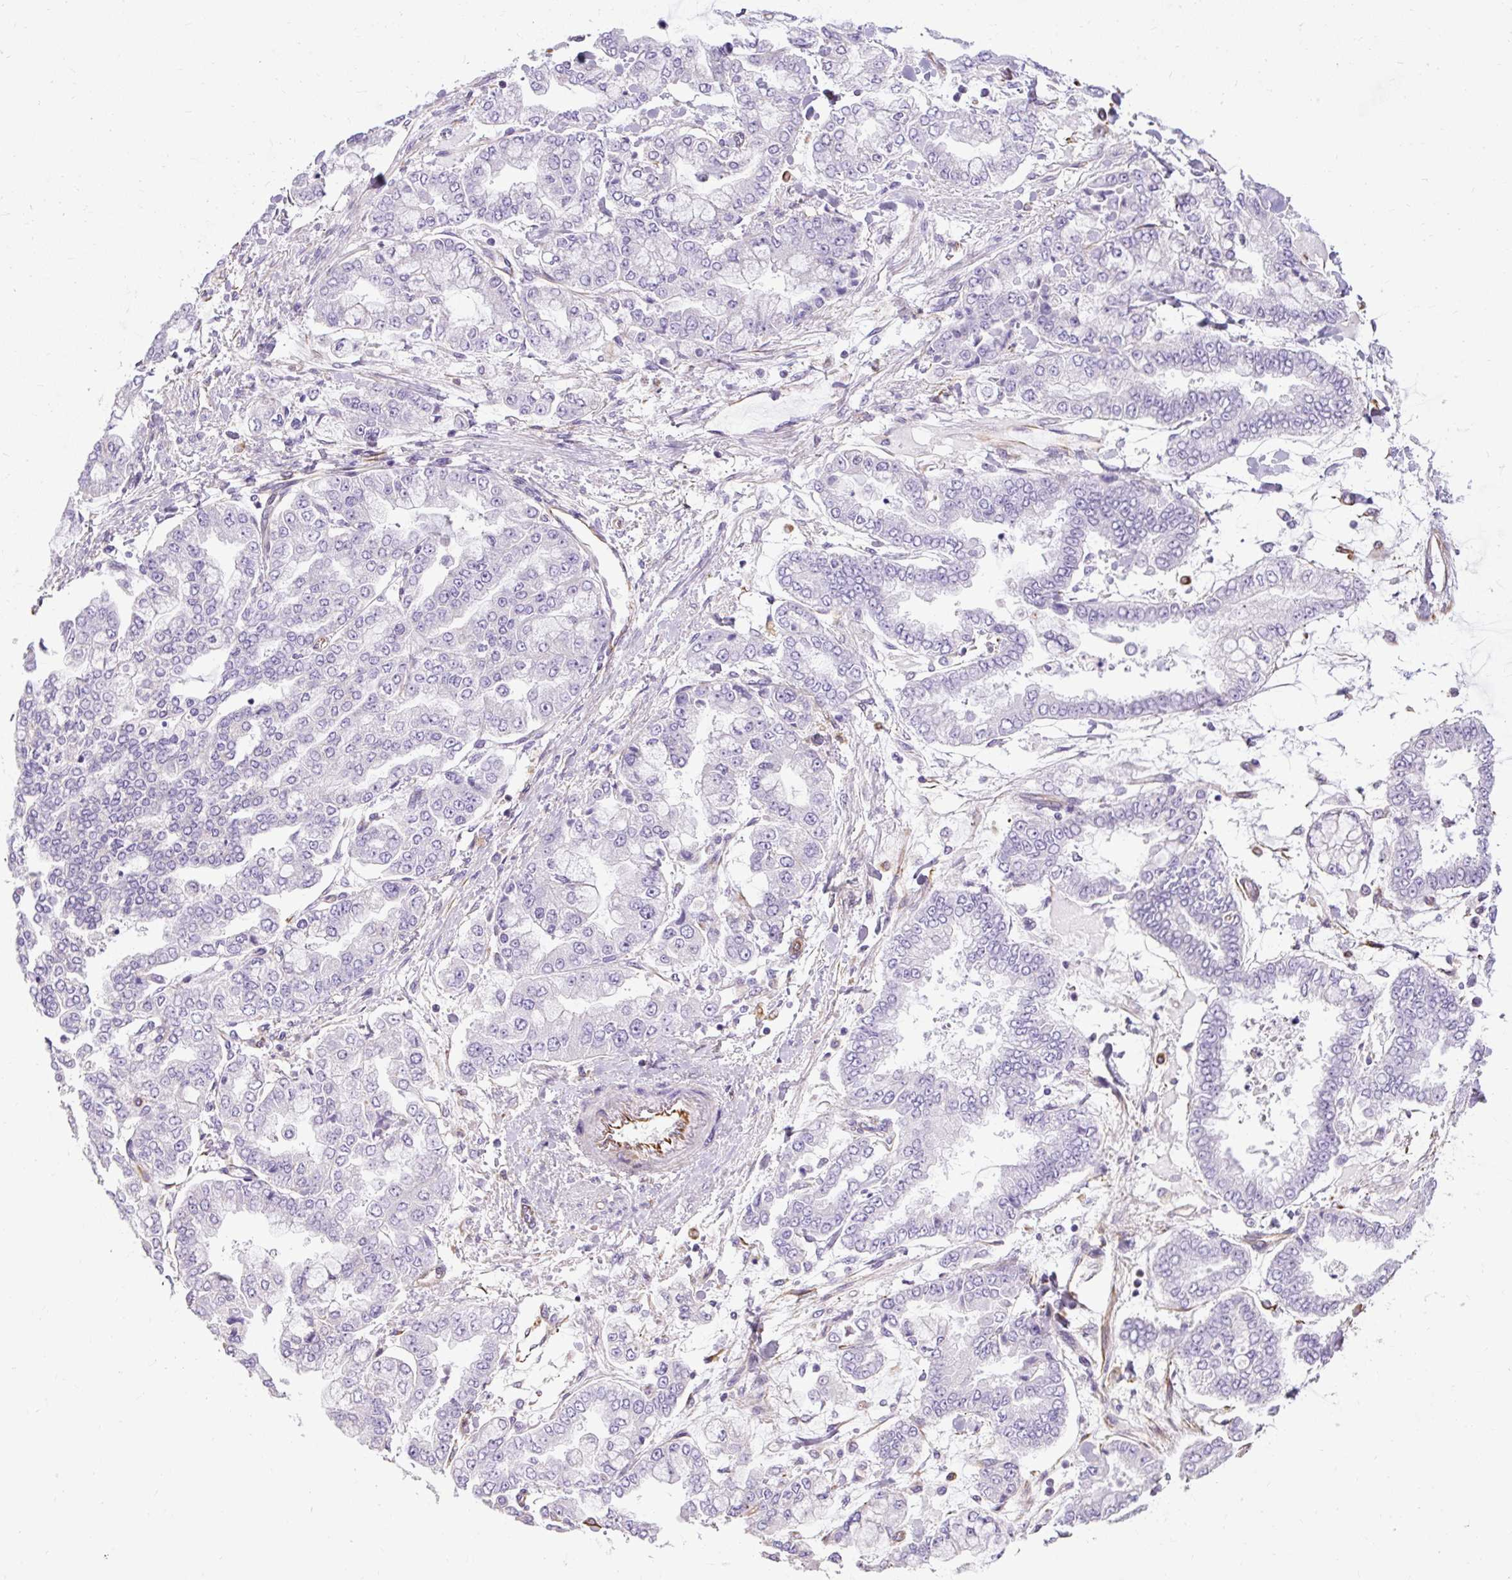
{"staining": {"intensity": "negative", "quantity": "none", "location": "none"}, "tissue": "stomach cancer", "cell_type": "Tumor cells", "image_type": "cancer", "snomed": [{"axis": "morphology", "description": "Normal tissue, NOS"}, {"axis": "morphology", "description": "Adenocarcinoma, NOS"}, {"axis": "topography", "description": "Stomach, upper"}, {"axis": "topography", "description": "Stomach"}], "caption": "An image of human stomach cancer is negative for staining in tumor cells.", "gene": "PLS1", "patient": {"sex": "male", "age": 76}}